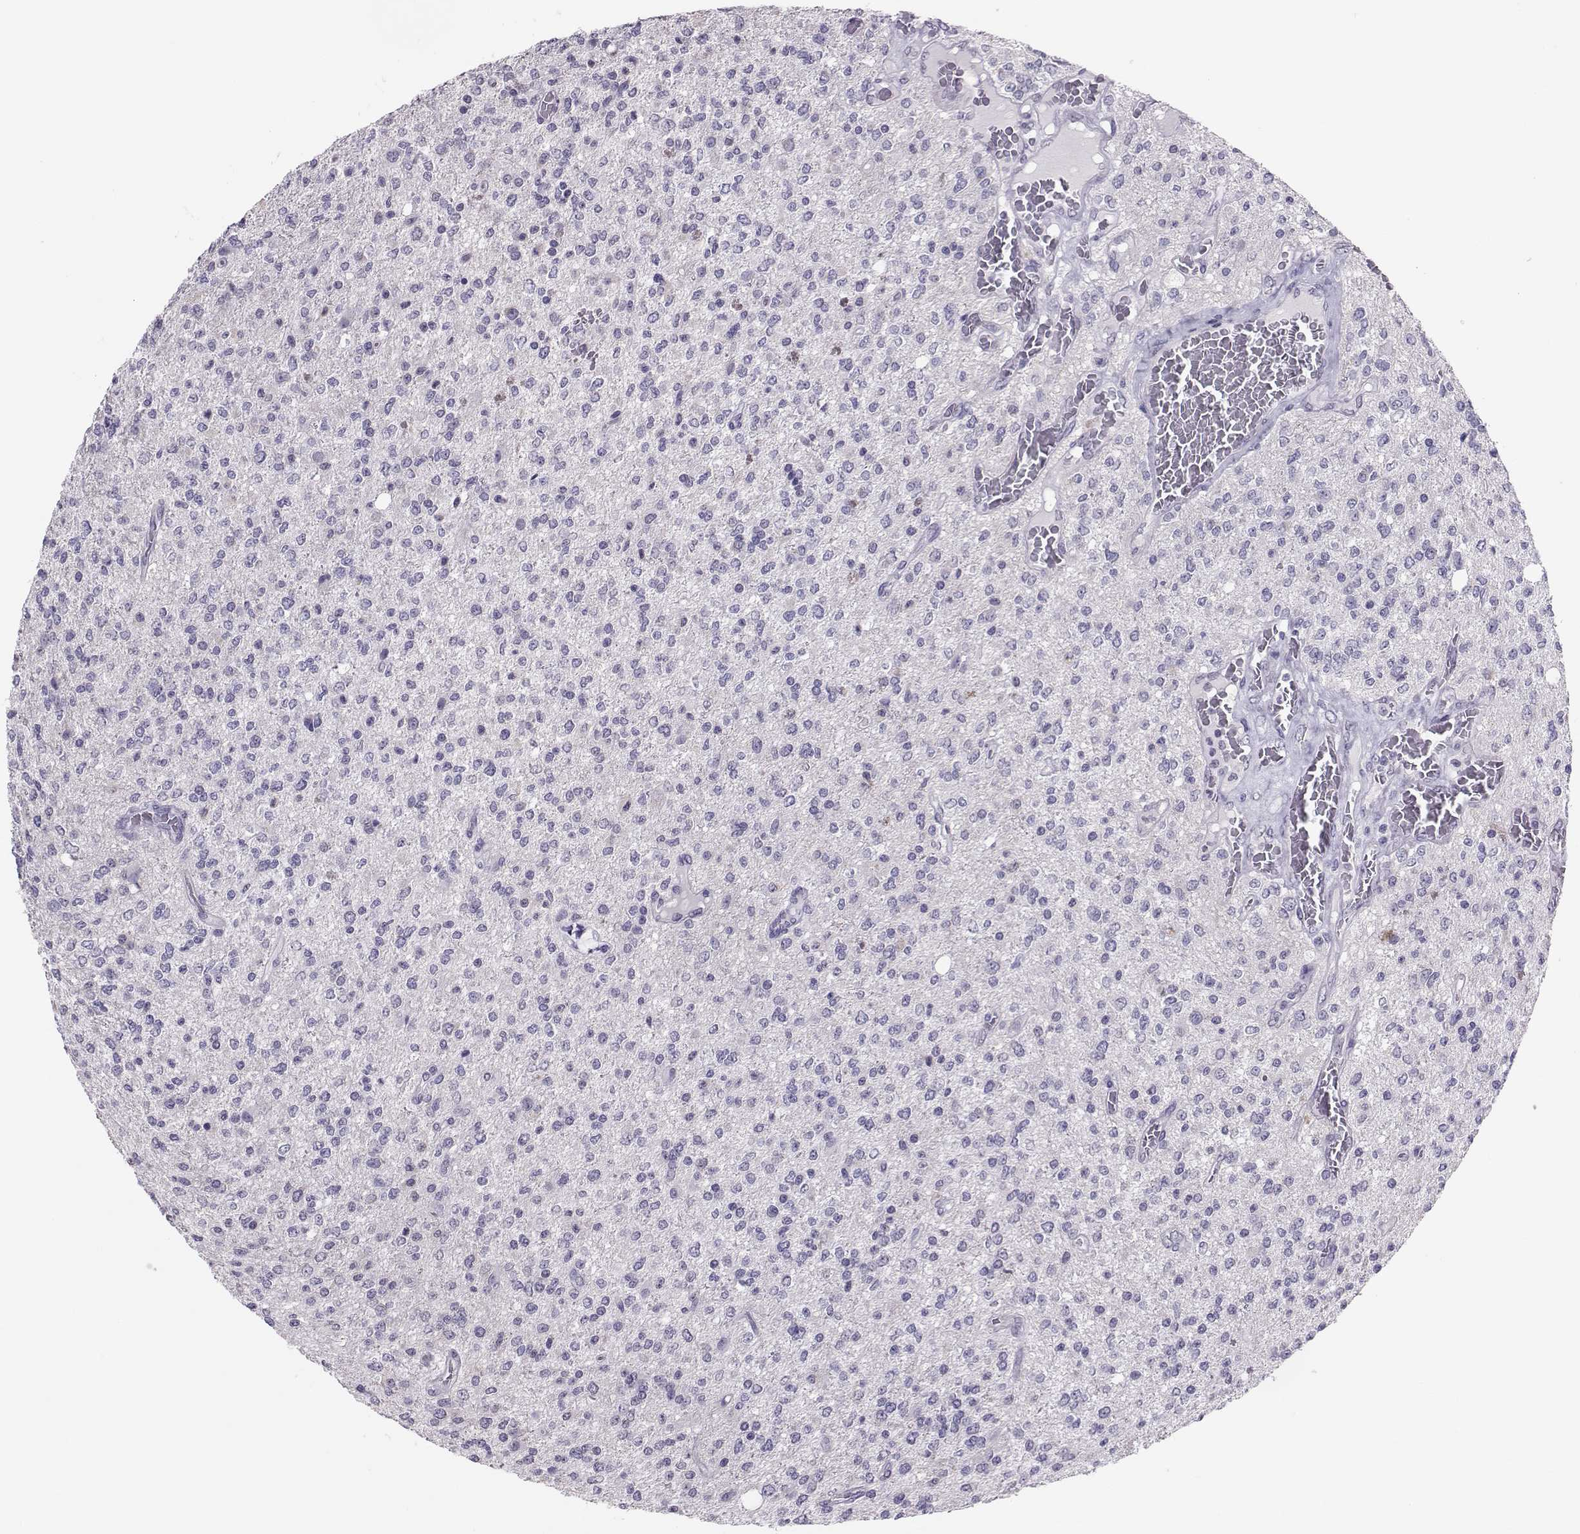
{"staining": {"intensity": "negative", "quantity": "none", "location": "none"}, "tissue": "glioma", "cell_type": "Tumor cells", "image_type": "cancer", "snomed": [{"axis": "morphology", "description": "Glioma, malignant, Low grade"}, {"axis": "topography", "description": "Brain"}], "caption": "Image shows no protein positivity in tumor cells of malignant low-grade glioma tissue.", "gene": "DNAAF1", "patient": {"sex": "male", "age": 67}}